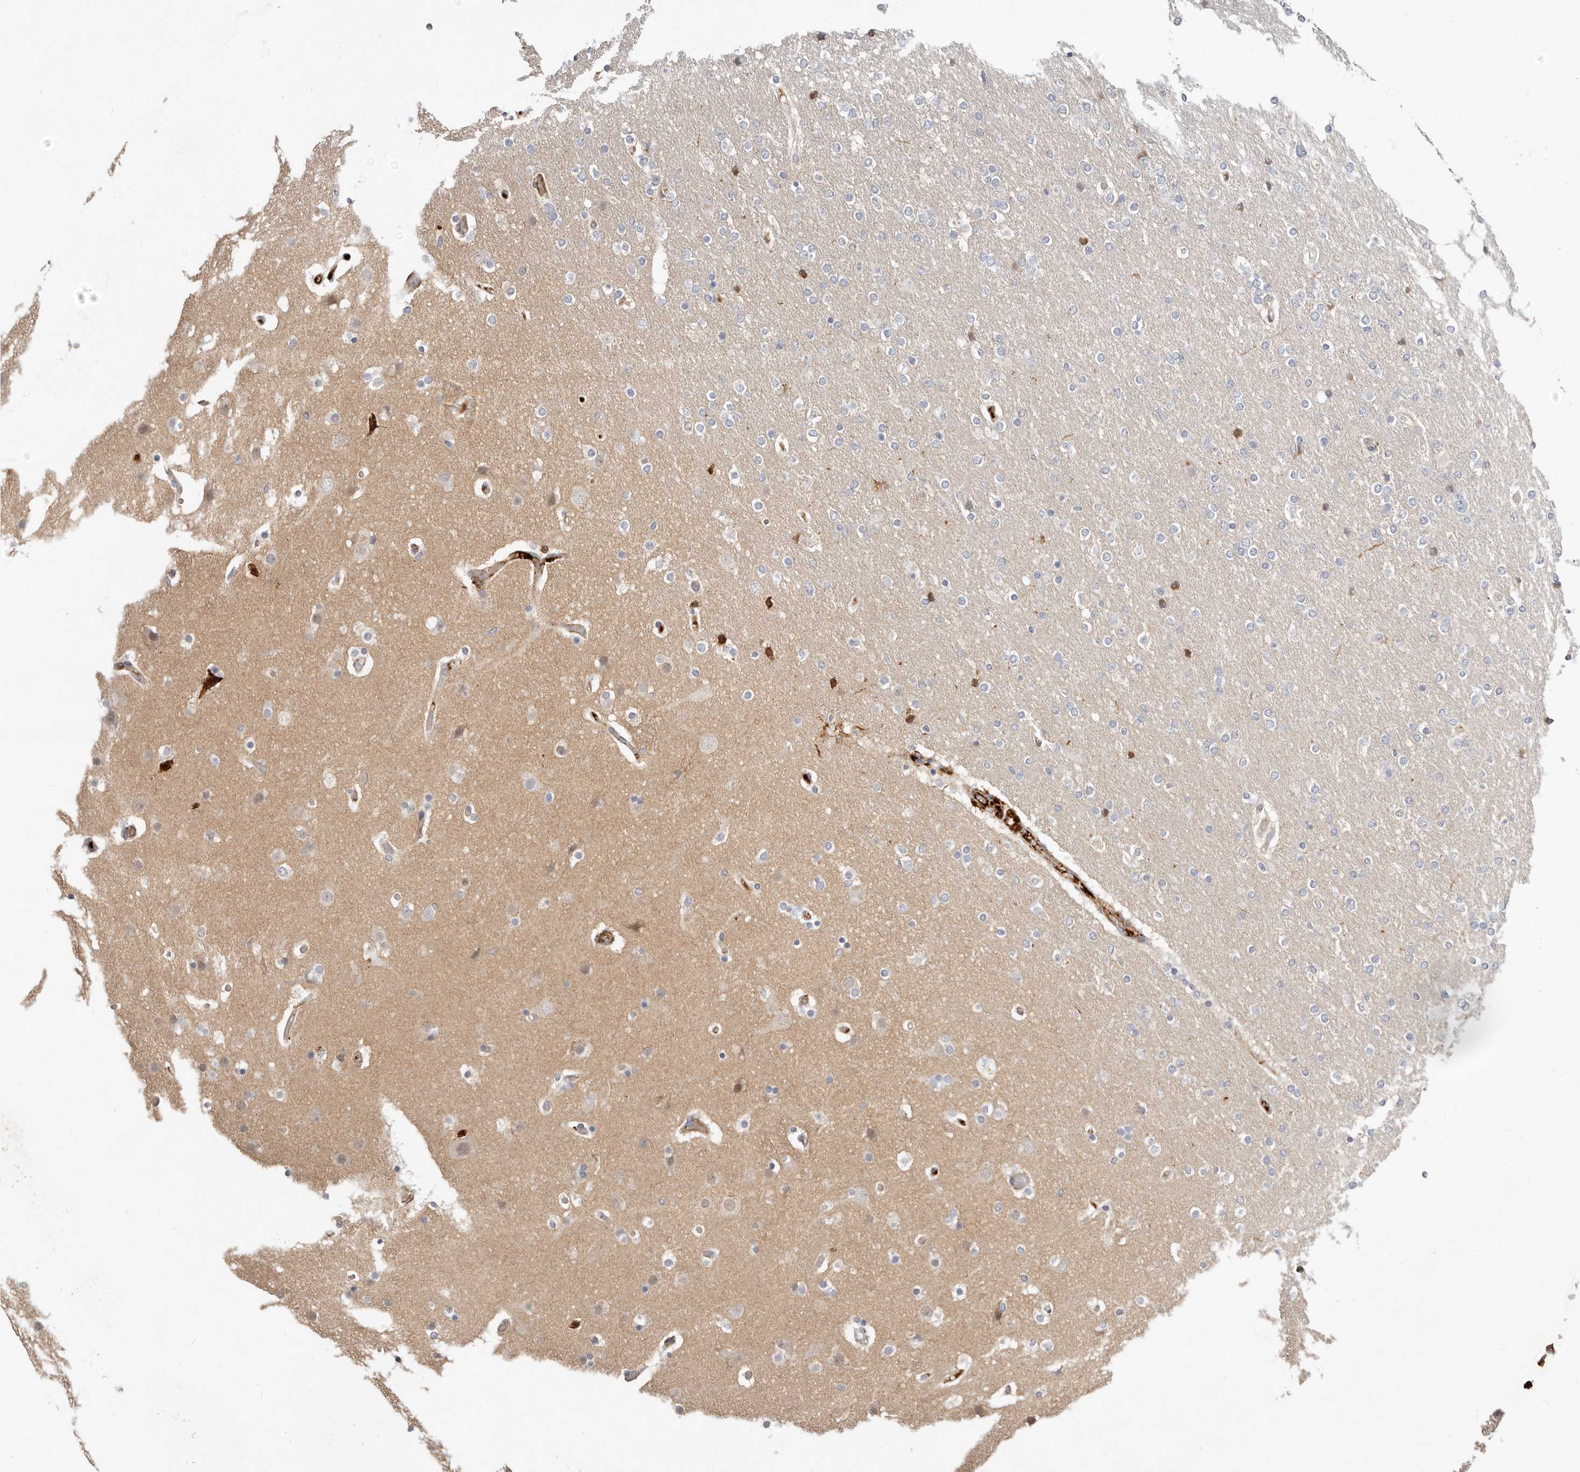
{"staining": {"intensity": "negative", "quantity": "none", "location": "none"}, "tissue": "glioma", "cell_type": "Tumor cells", "image_type": "cancer", "snomed": [{"axis": "morphology", "description": "Glioma, malignant, High grade"}, {"axis": "topography", "description": "Cerebral cortex"}], "caption": "Immunohistochemical staining of high-grade glioma (malignant) reveals no significant expression in tumor cells.", "gene": "MTFR2", "patient": {"sex": "female", "age": 36}}